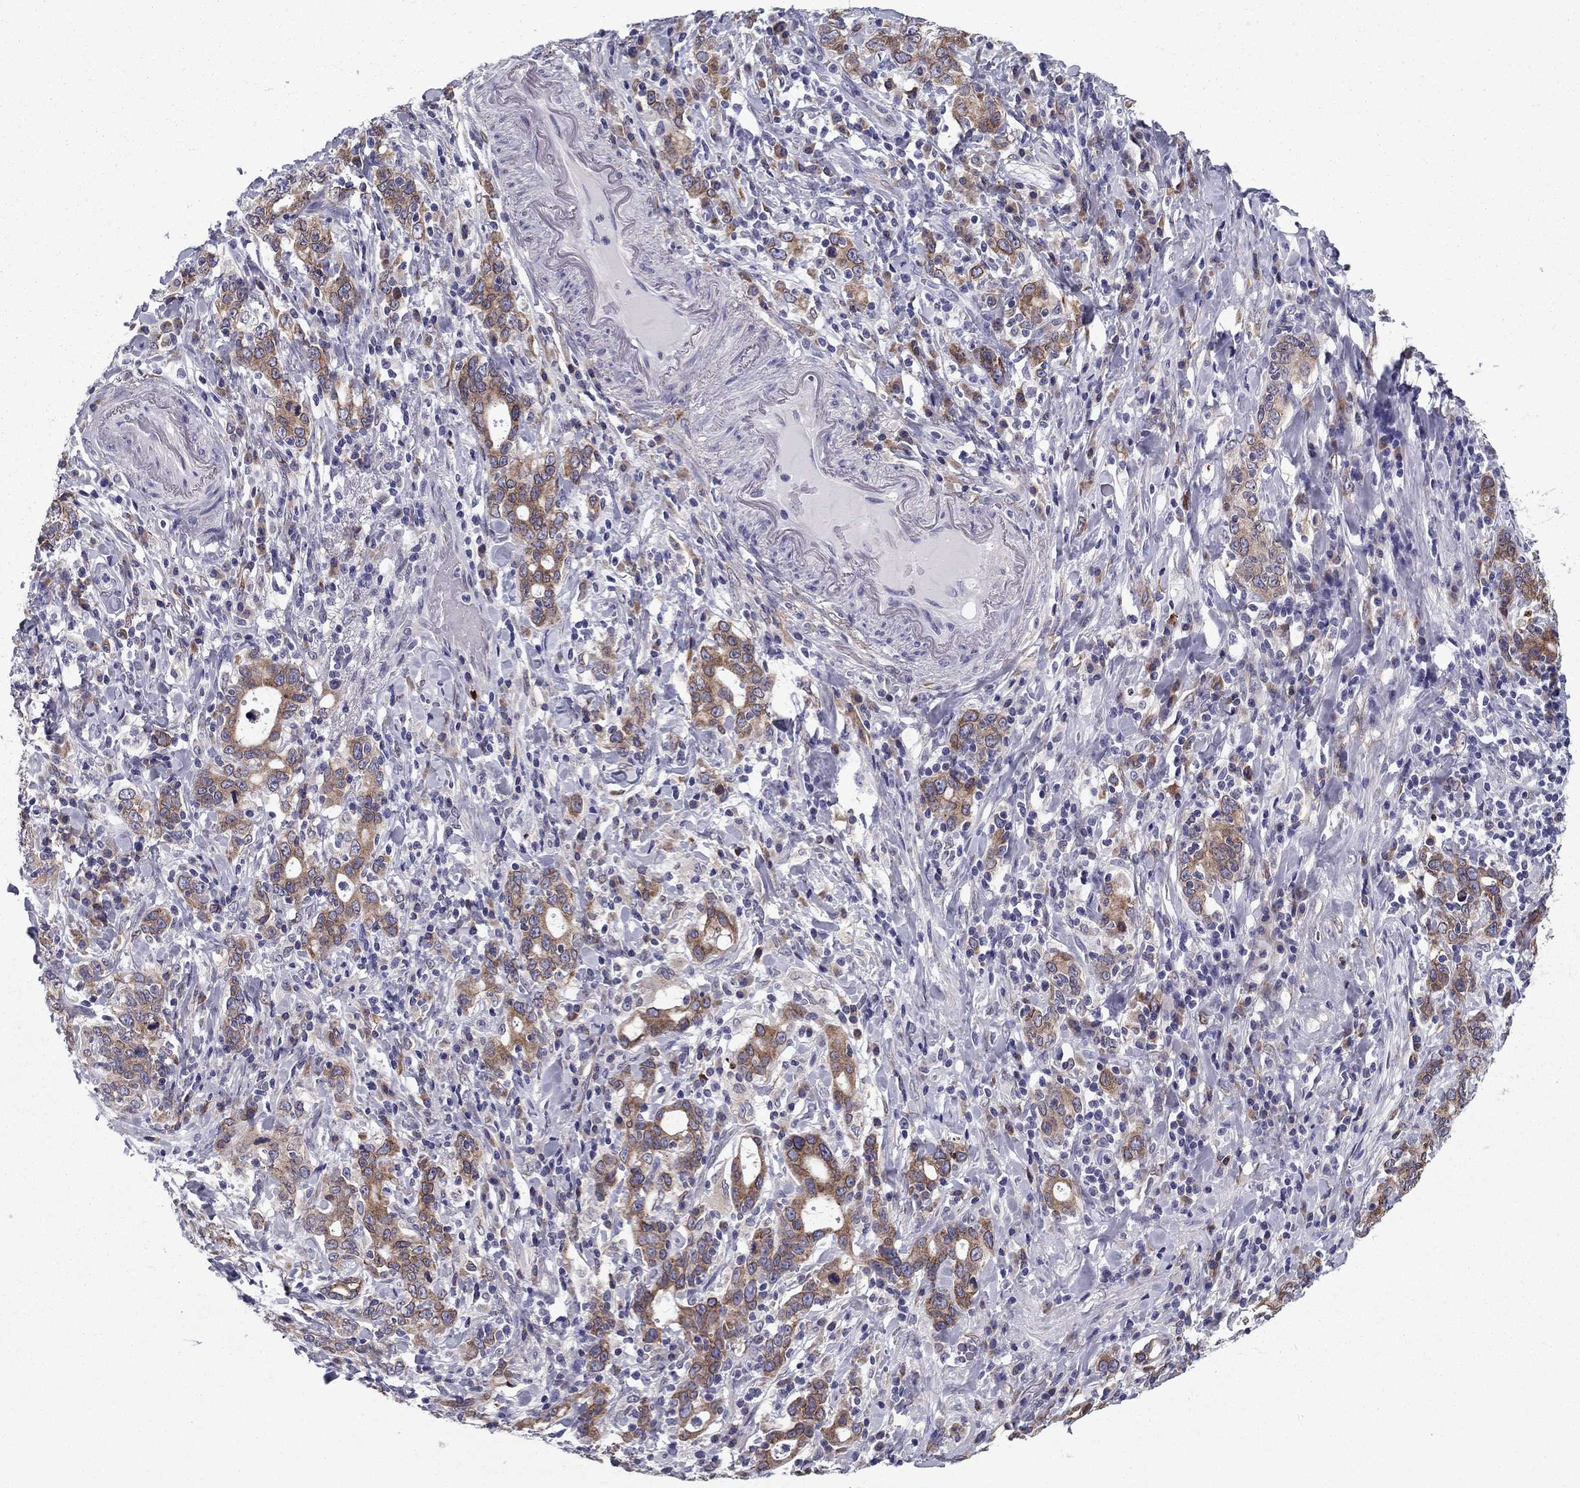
{"staining": {"intensity": "moderate", "quantity": ">75%", "location": "cytoplasmic/membranous"}, "tissue": "stomach cancer", "cell_type": "Tumor cells", "image_type": "cancer", "snomed": [{"axis": "morphology", "description": "Adenocarcinoma, NOS"}, {"axis": "topography", "description": "Stomach"}], "caption": "Adenocarcinoma (stomach) was stained to show a protein in brown. There is medium levels of moderate cytoplasmic/membranous positivity in approximately >75% of tumor cells. Using DAB (3,3'-diaminobenzidine) (brown) and hematoxylin (blue) stains, captured at high magnification using brightfield microscopy.", "gene": "TMED3", "patient": {"sex": "male", "age": 79}}